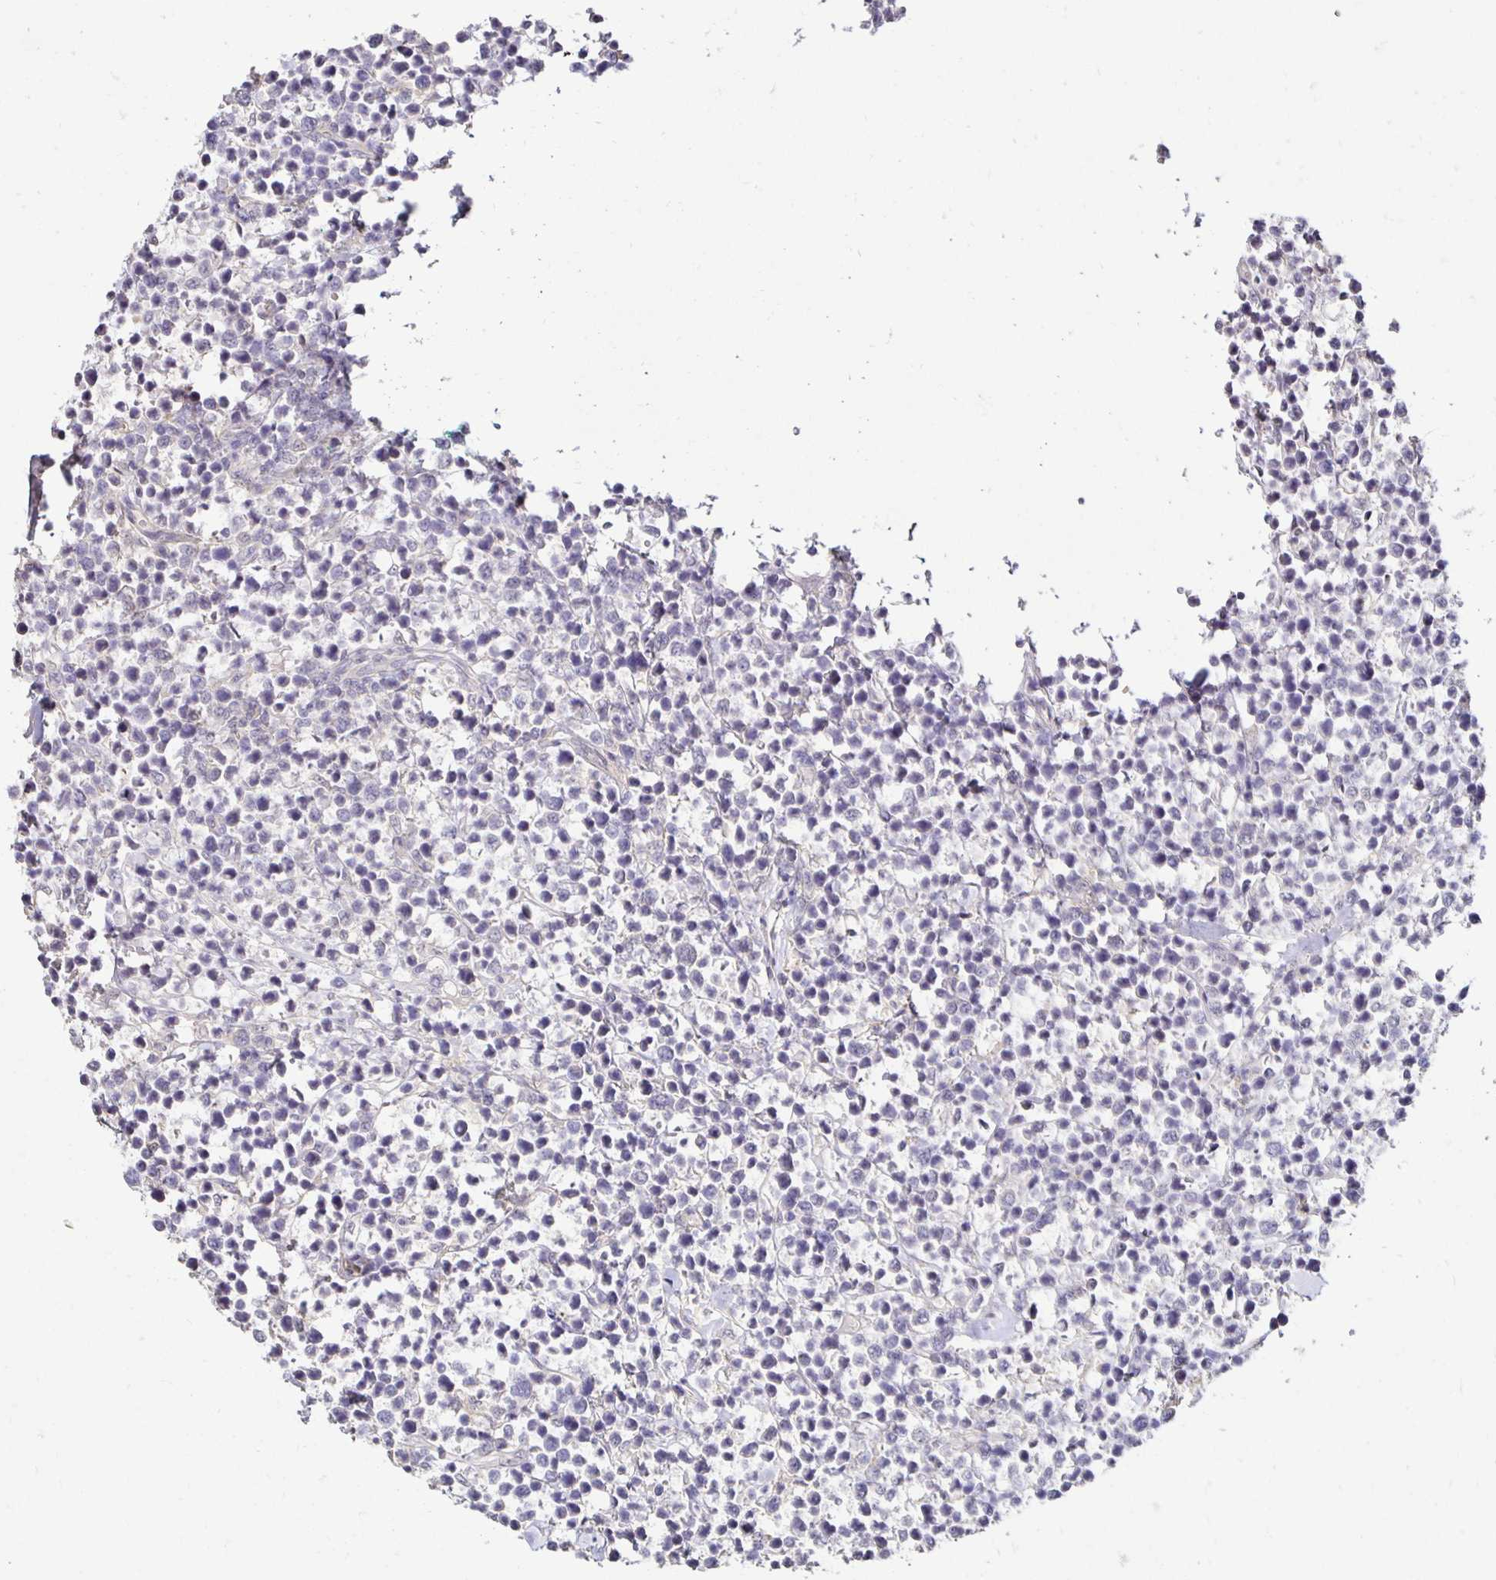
{"staining": {"intensity": "negative", "quantity": "none", "location": "none"}, "tissue": "lymphoma", "cell_type": "Tumor cells", "image_type": "cancer", "snomed": [{"axis": "morphology", "description": "Malignant lymphoma, non-Hodgkin's type, High grade"}, {"axis": "topography", "description": "Soft tissue"}], "caption": "A high-resolution micrograph shows immunohistochemistry staining of high-grade malignant lymphoma, non-Hodgkin's type, which exhibits no significant expression in tumor cells. The staining is performed using DAB (3,3'-diaminobenzidine) brown chromogen with nuclei counter-stained in using hematoxylin.", "gene": "PNPLA3", "patient": {"sex": "female", "age": 56}}